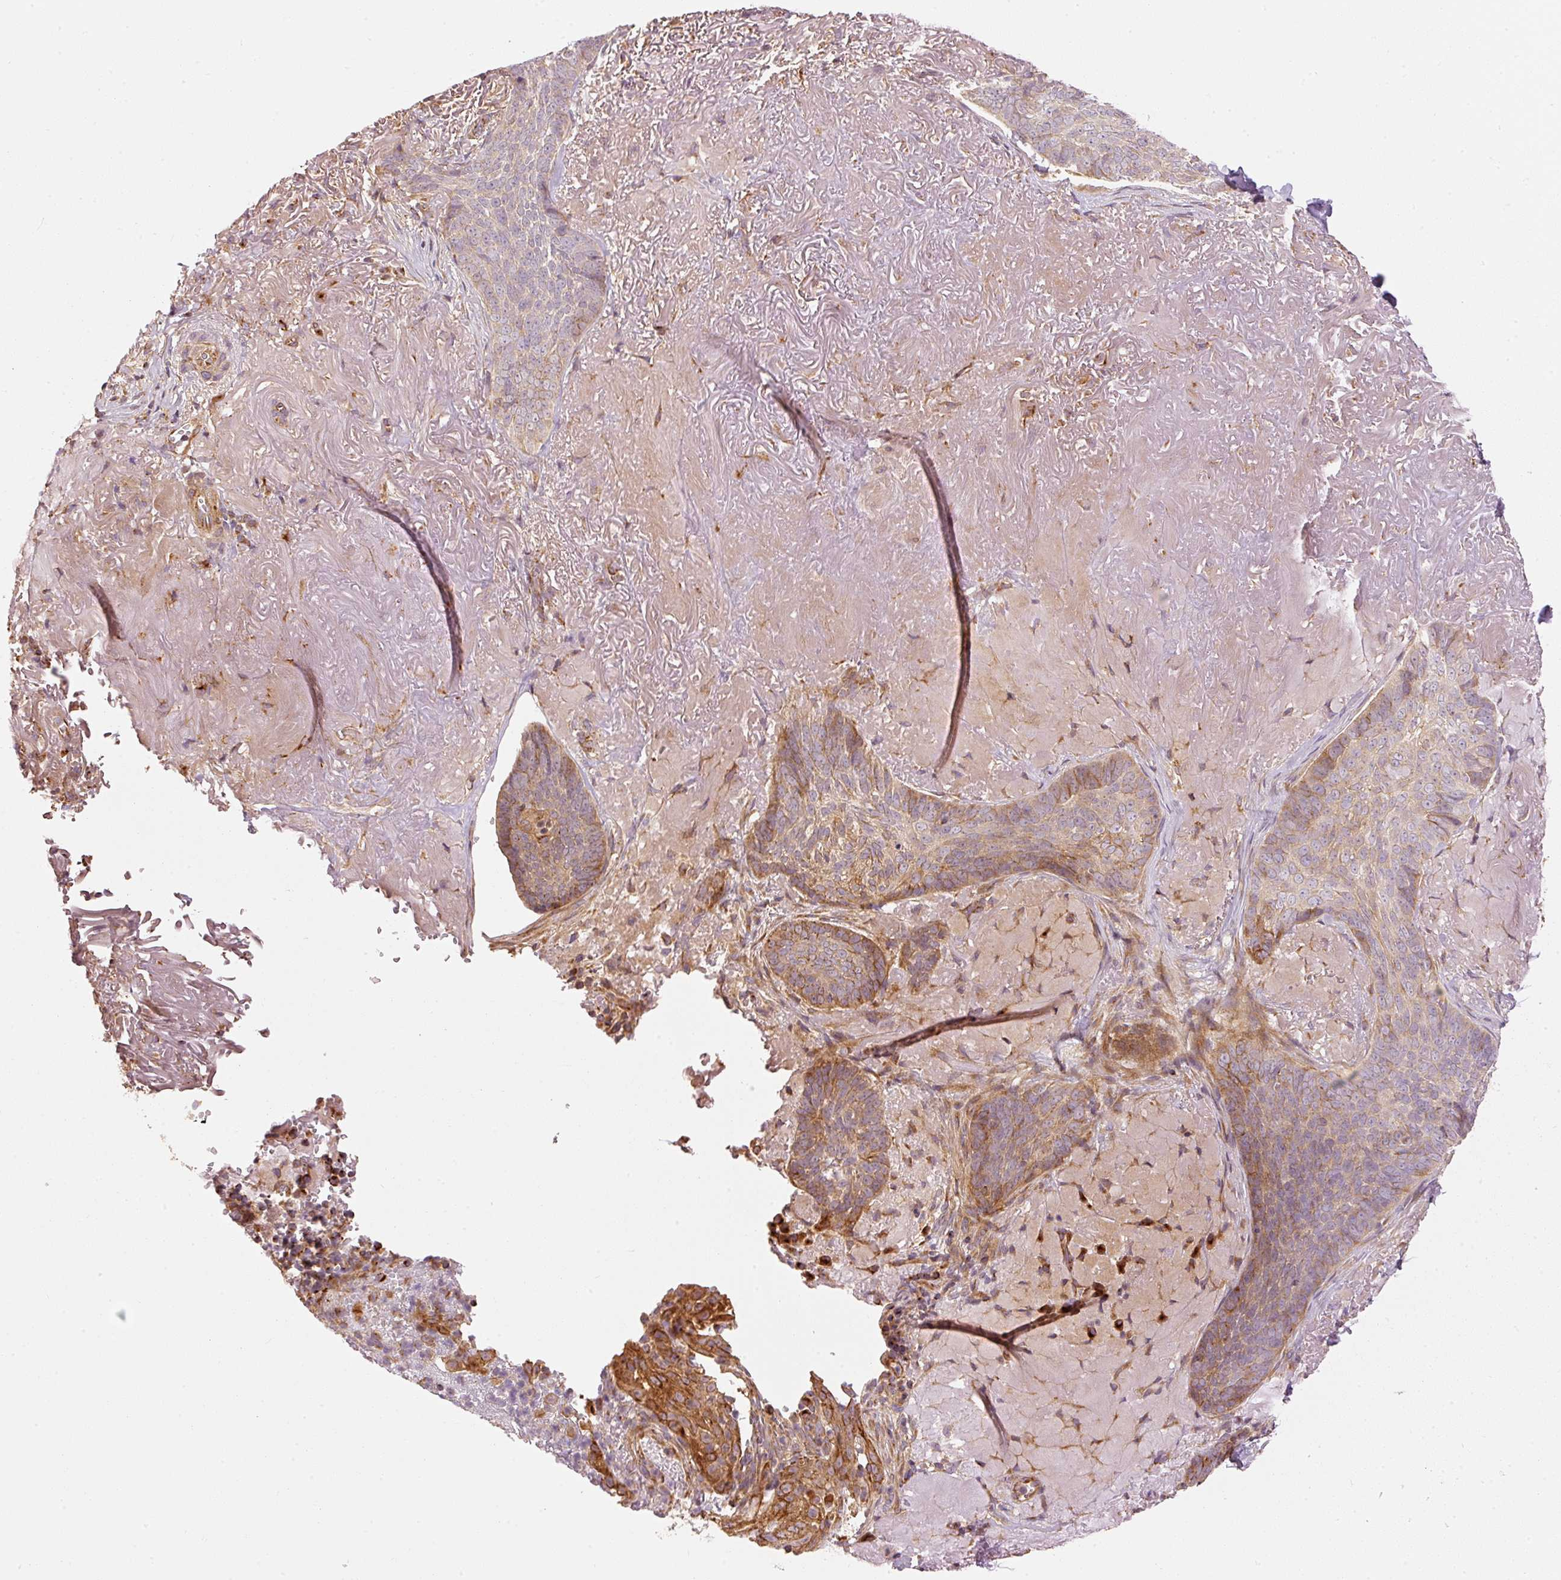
{"staining": {"intensity": "moderate", "quantity": "25%-75%", "location": "cytoplasmic/membranous"}, "tissue": "skin cancer", "cell_type": "Tumor cells", "image_type": "cancer", "snomed": [{"axis": "morphology", "description": "Basal cell carcinoma"}, {"axis": "topography", "description": "Skin"}, {"axis": "topography", "description": "Skin of face"}], "caption": "Immunohistochemistry (IHC) of skin basal cell carcinoma exhibits medium levels of moderate cytoplasmic/membranous positivity in approximately 25%-75% of tumor cells.", "gene": "MTHFD1L", "patient": {"sex": "female", "age": 95}}